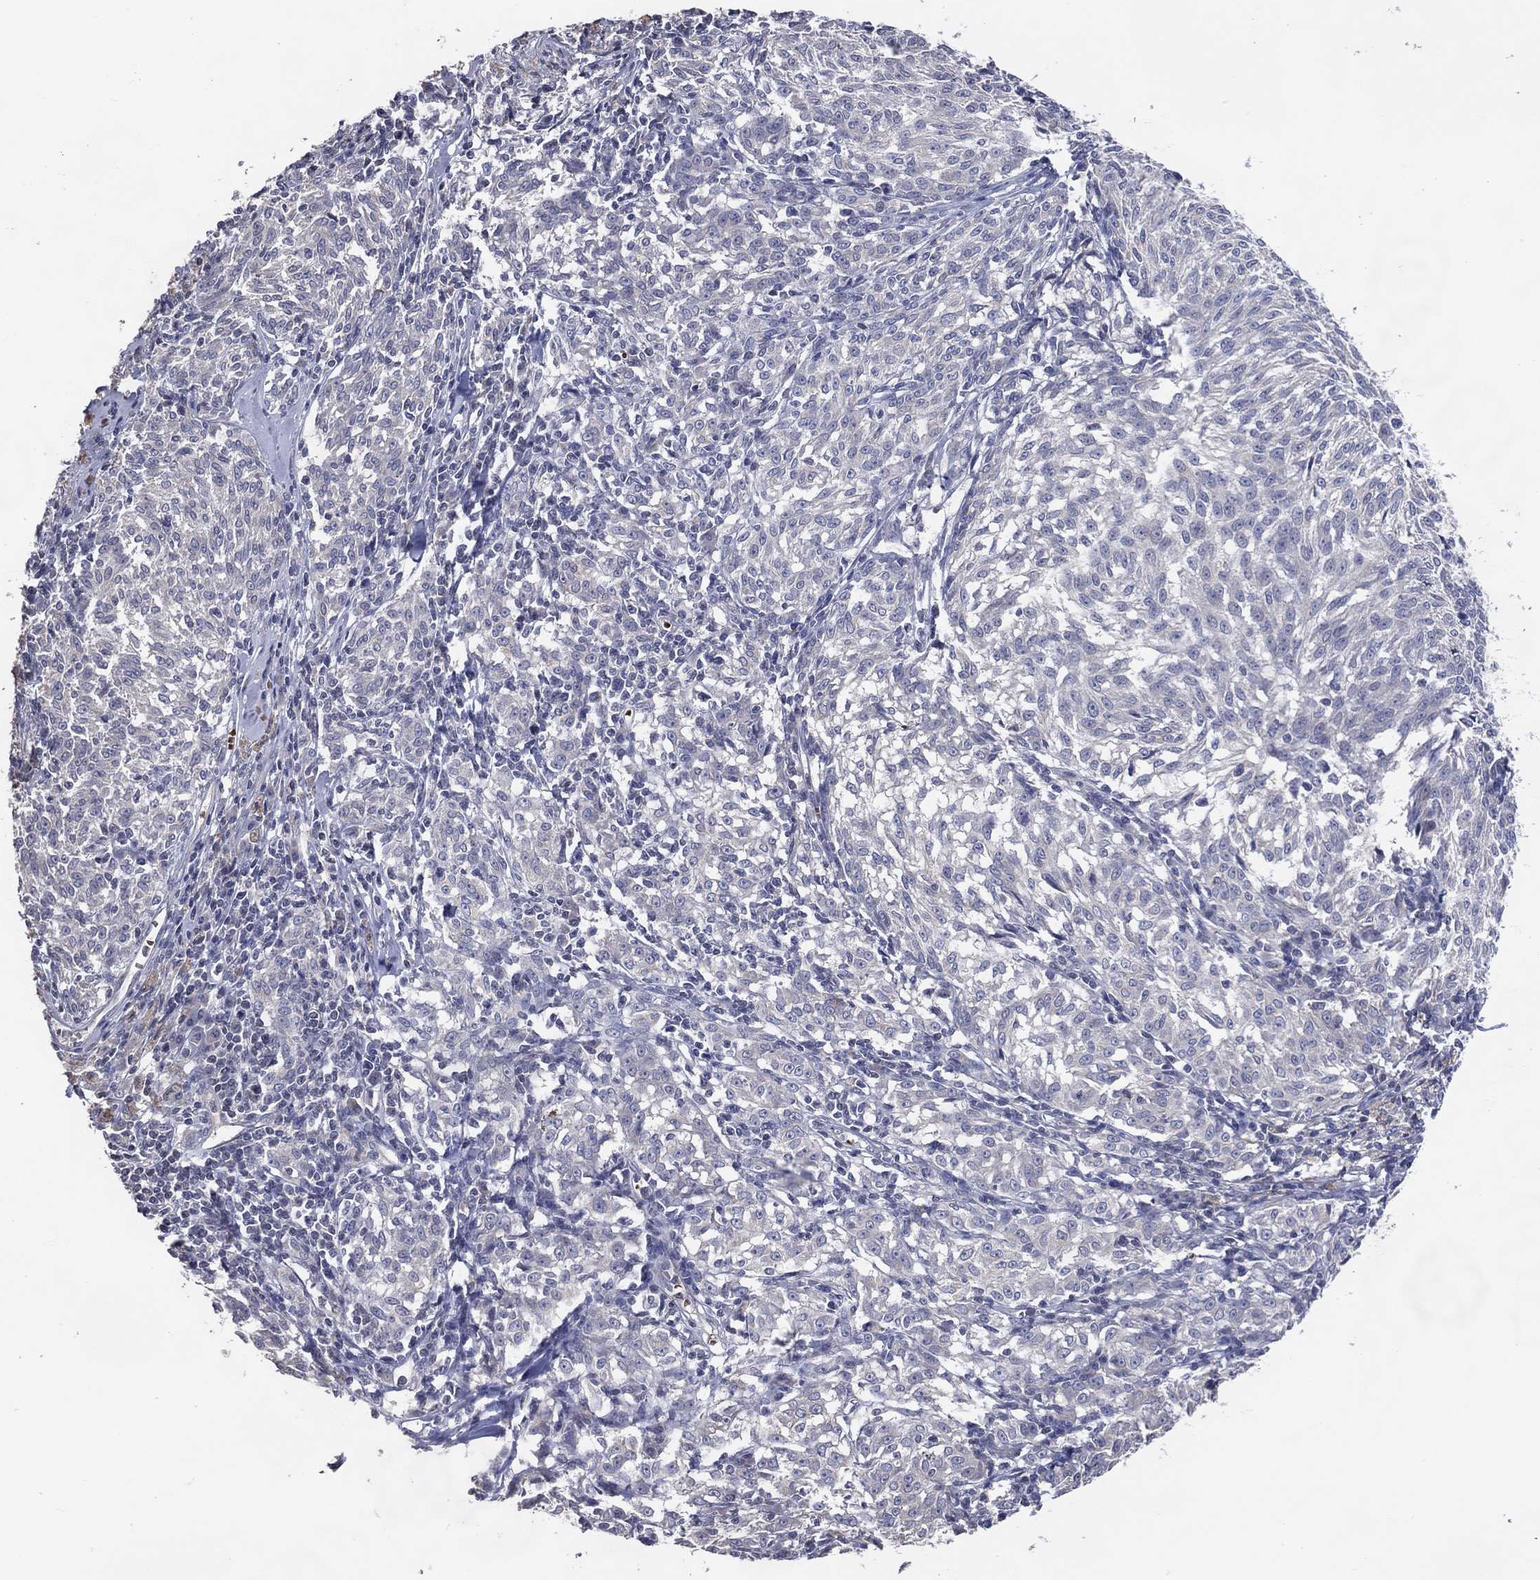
{"staining": {"intensity": "negative", "quantity": "none", "location": "none"}, "tissue": "melanoma", "cell_type": "Tumor cells", "image_type": "cancer", "snomed": [{"axis": "morphology", "description": "Malignant melanoma, NOS"}, {"axis": "topography", "description": "Skin"}], "caption": "Tumor cells are negative for brown protein staining in malignant melanoma.", "gene": "DNAH7", "patient": {"sex": "female", "age": 72}}